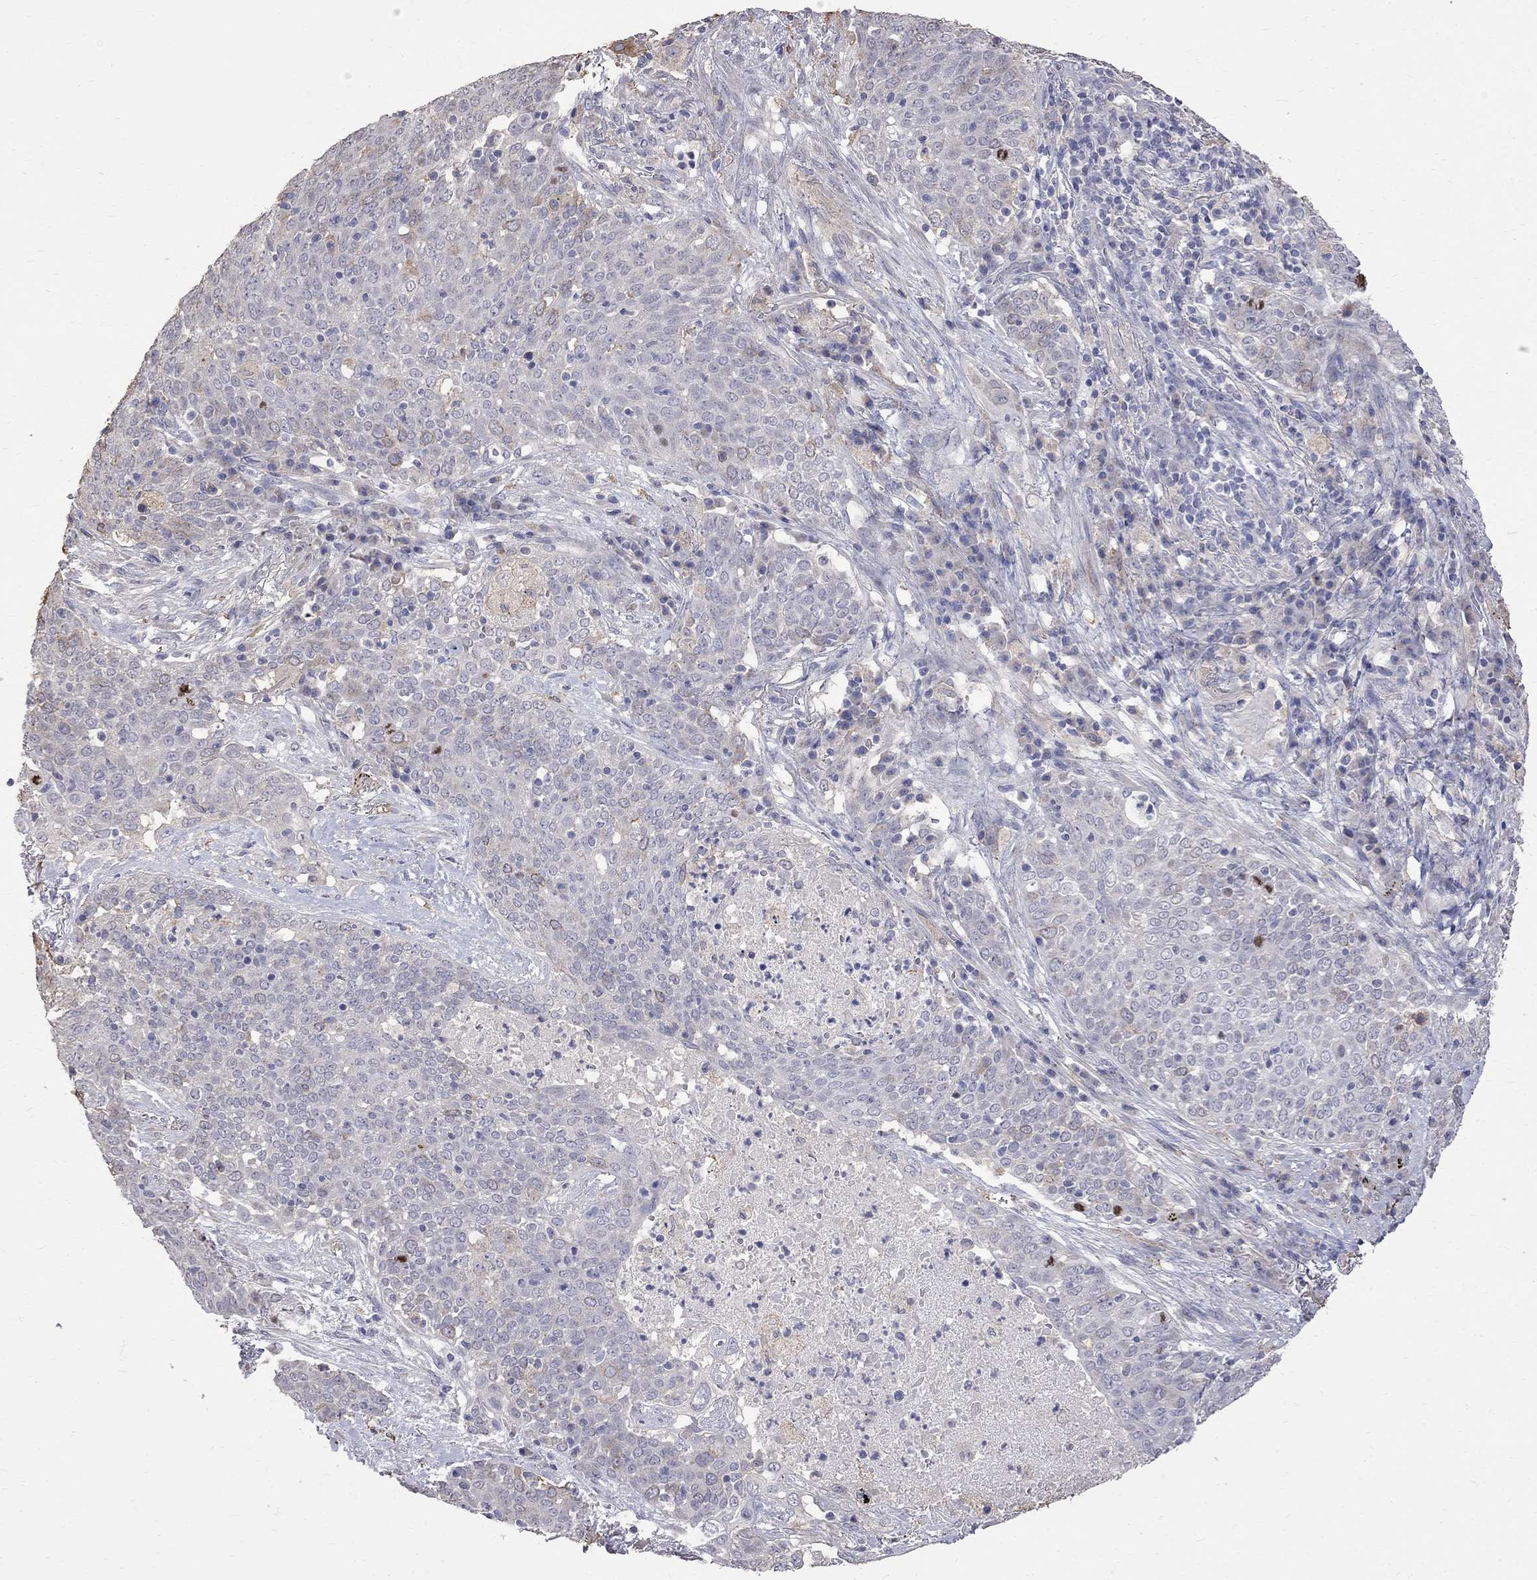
{"staining": {"intensity": "negative", "quantity": "none", "location": "none"}, "tissue": "lung cancer", "cell_type": "Tumor cells", "image_type": "cancer", "snomed": [{"axis": "morphology", "description": "Squamous cell carcinoma, NOS"}, {"axis": "topography", "description": "Lung"}], "caption": "Histopathology image shows no protein expression in tumor cells of lung squamous cell carcinoma tissue.", "gene": "CKAP2", "patient": {"sex": "male", "age": 82}}